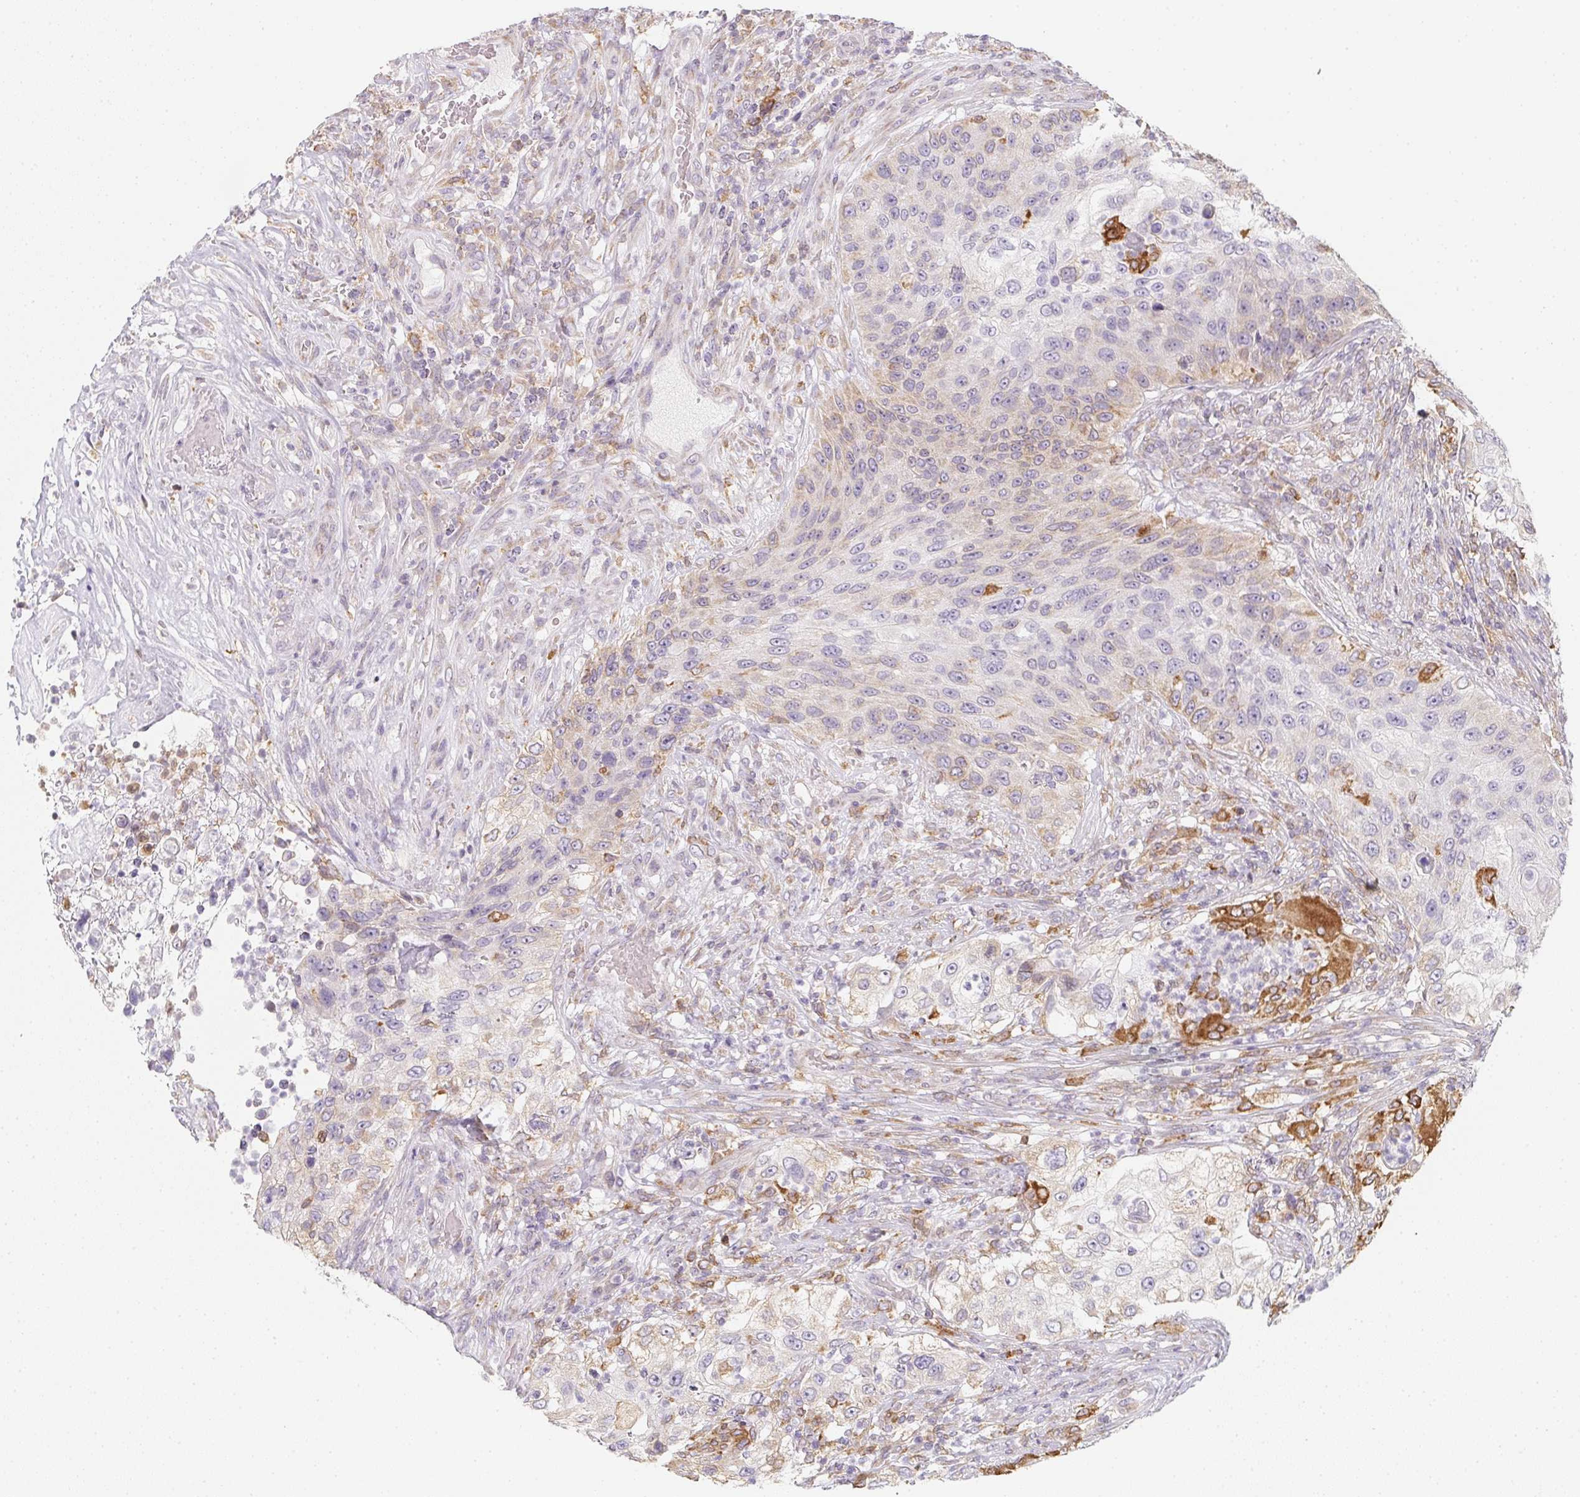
{"staining": {"intensity": "weak", "quantity": "<25%", "location": "cytoplasmic/membranous"}, "tissue": "urothelial cancer", "cell_type": "Tumor cells", "image_type": "cancer", "snomed": [{"axis": "morphology", "description": "Urothelial carcinoma, High grade"}, {"axis": "topography", "description": "Urinary bladder"}], "caption": "Micrograph shows no protein staining in tumor cells of urothelial carcinoma (high-grade) tissue.", "gene": "SOAT1", "patient": {"sex": "female", "age": 60}}